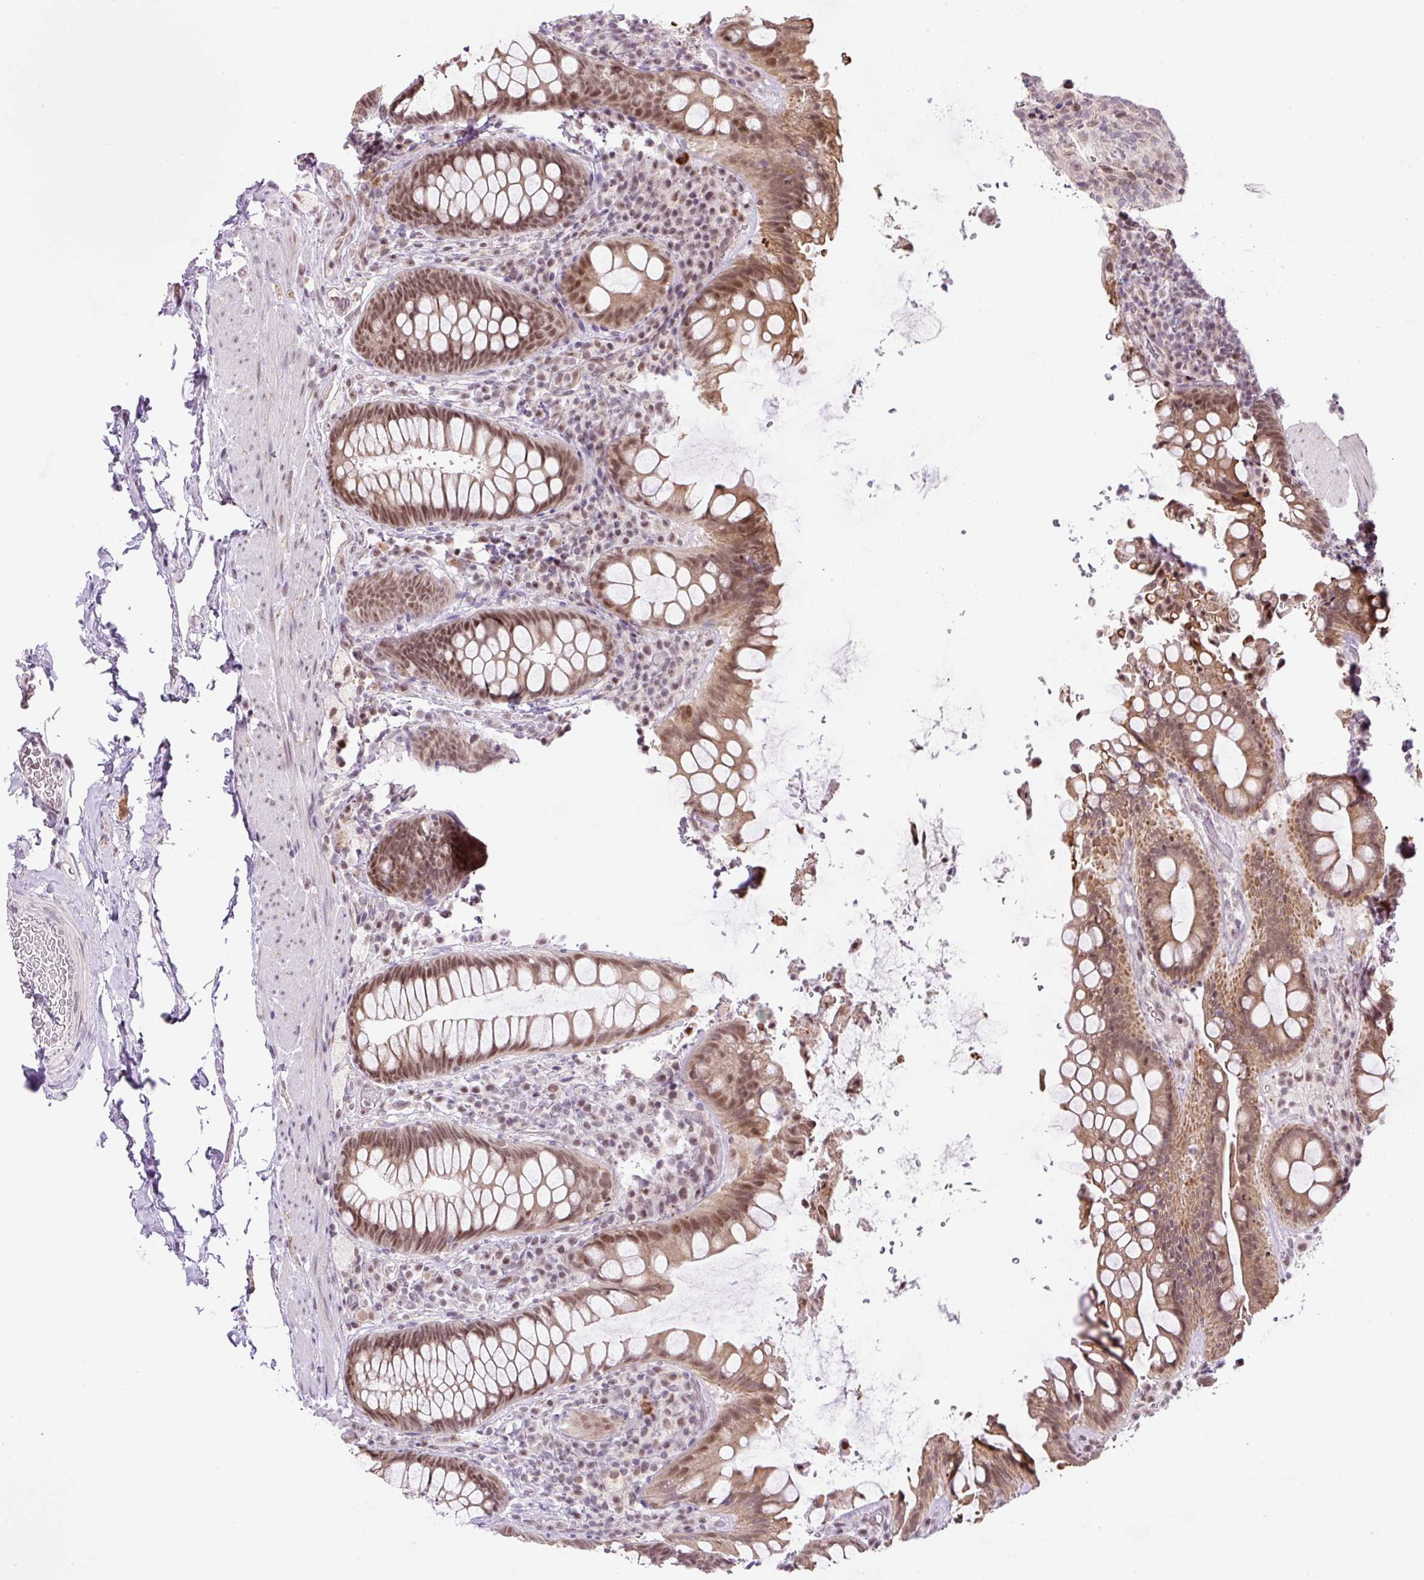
{"staining": {"intensity": "moderate", "quantity": ">75%", "location": "cytoplasmic/membranous,nuclear"}, "tissue": "rectum", "cell_type": "Glandular cells", "image_type": "normal", "snomed": [{"axis": "morphology", "description": "Normal tissue, NOS"}, {"axis": "topography", "description": "Rectum"}], "caption": "A high-resolution histopathology image shows immunohistochemistry (IHC) staining of unremarkable rectum, which demonstrates moderate cytoplasmic/membranous,nuclear expression in approximately >75% of glandular cells. The protein of interest is stained brown, and the nuclei are stained in blue (DAB (3,3'-diaminobenzidine) IHC with brightfield microscopy, high magnification).", "gene": "TAF1A", "patient": {"sex": "female", "age": 69}}